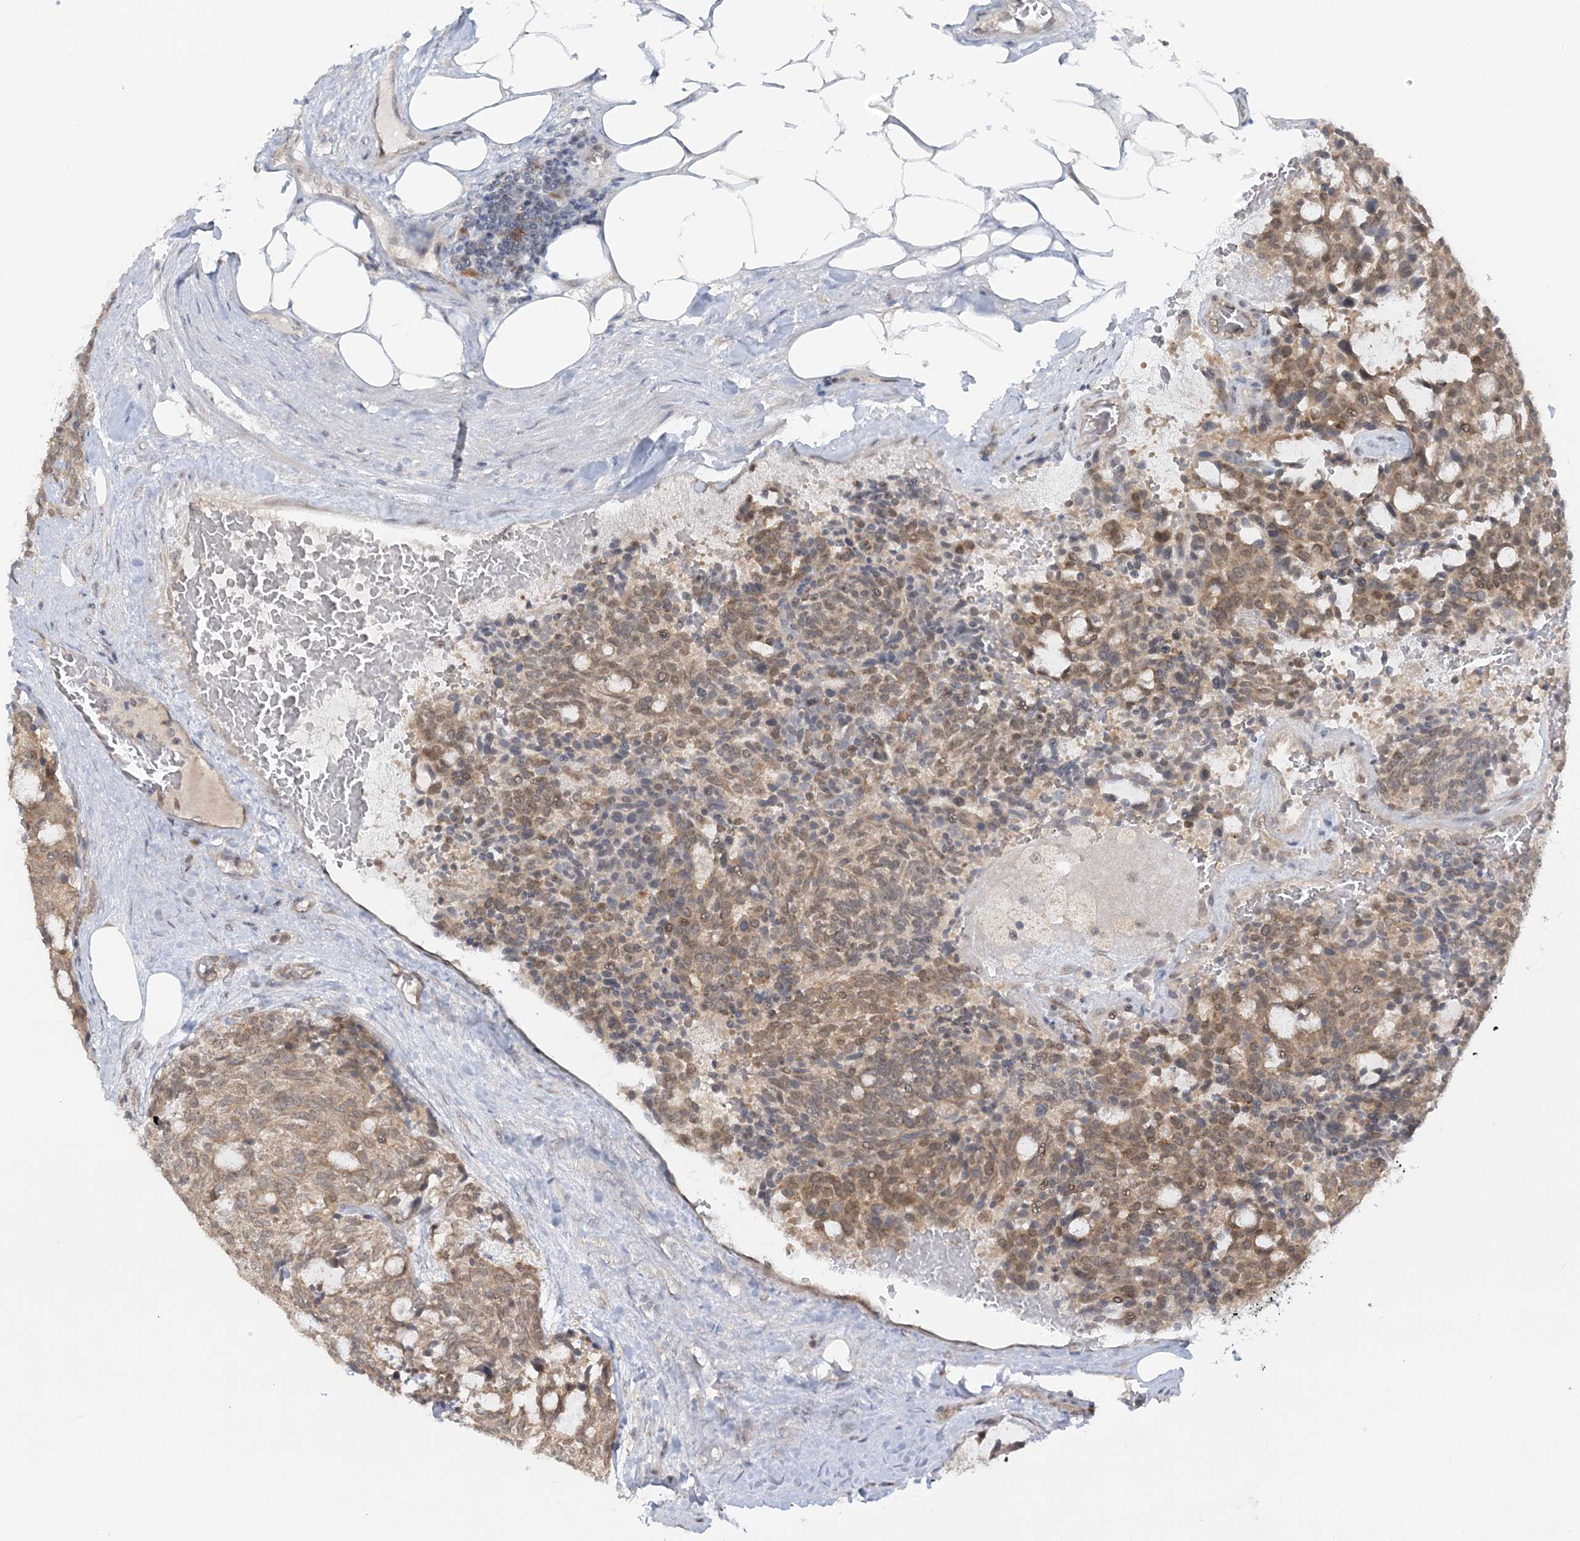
{"staining": {"intensity": "moderate", "quantity": ">75%", "location": "cytoplasmic/membranous,nuclear"}, "tissue": "carcinoid", "cell_type": "Tumor cells", "image_type": "cancer", "snomed": [{"axis": "morphology", "description": "Carcinoid, malignant, NOS"}, {"axis": "topography", "description": "Pancreas"}], "caption": "Carcinoid (malignant) stained with DAB (3,3'-diaminobenzidine) immunohistochemistry reveals medium levels of moderate cytoplasmic/membranous and nuclear positivity in approximately >75% of tumor cells. The protein is shown in brown color, while the nuclei are stained blue.", "gene": "ZFAND6", "patient": {"sex": "female", "age": 54}}